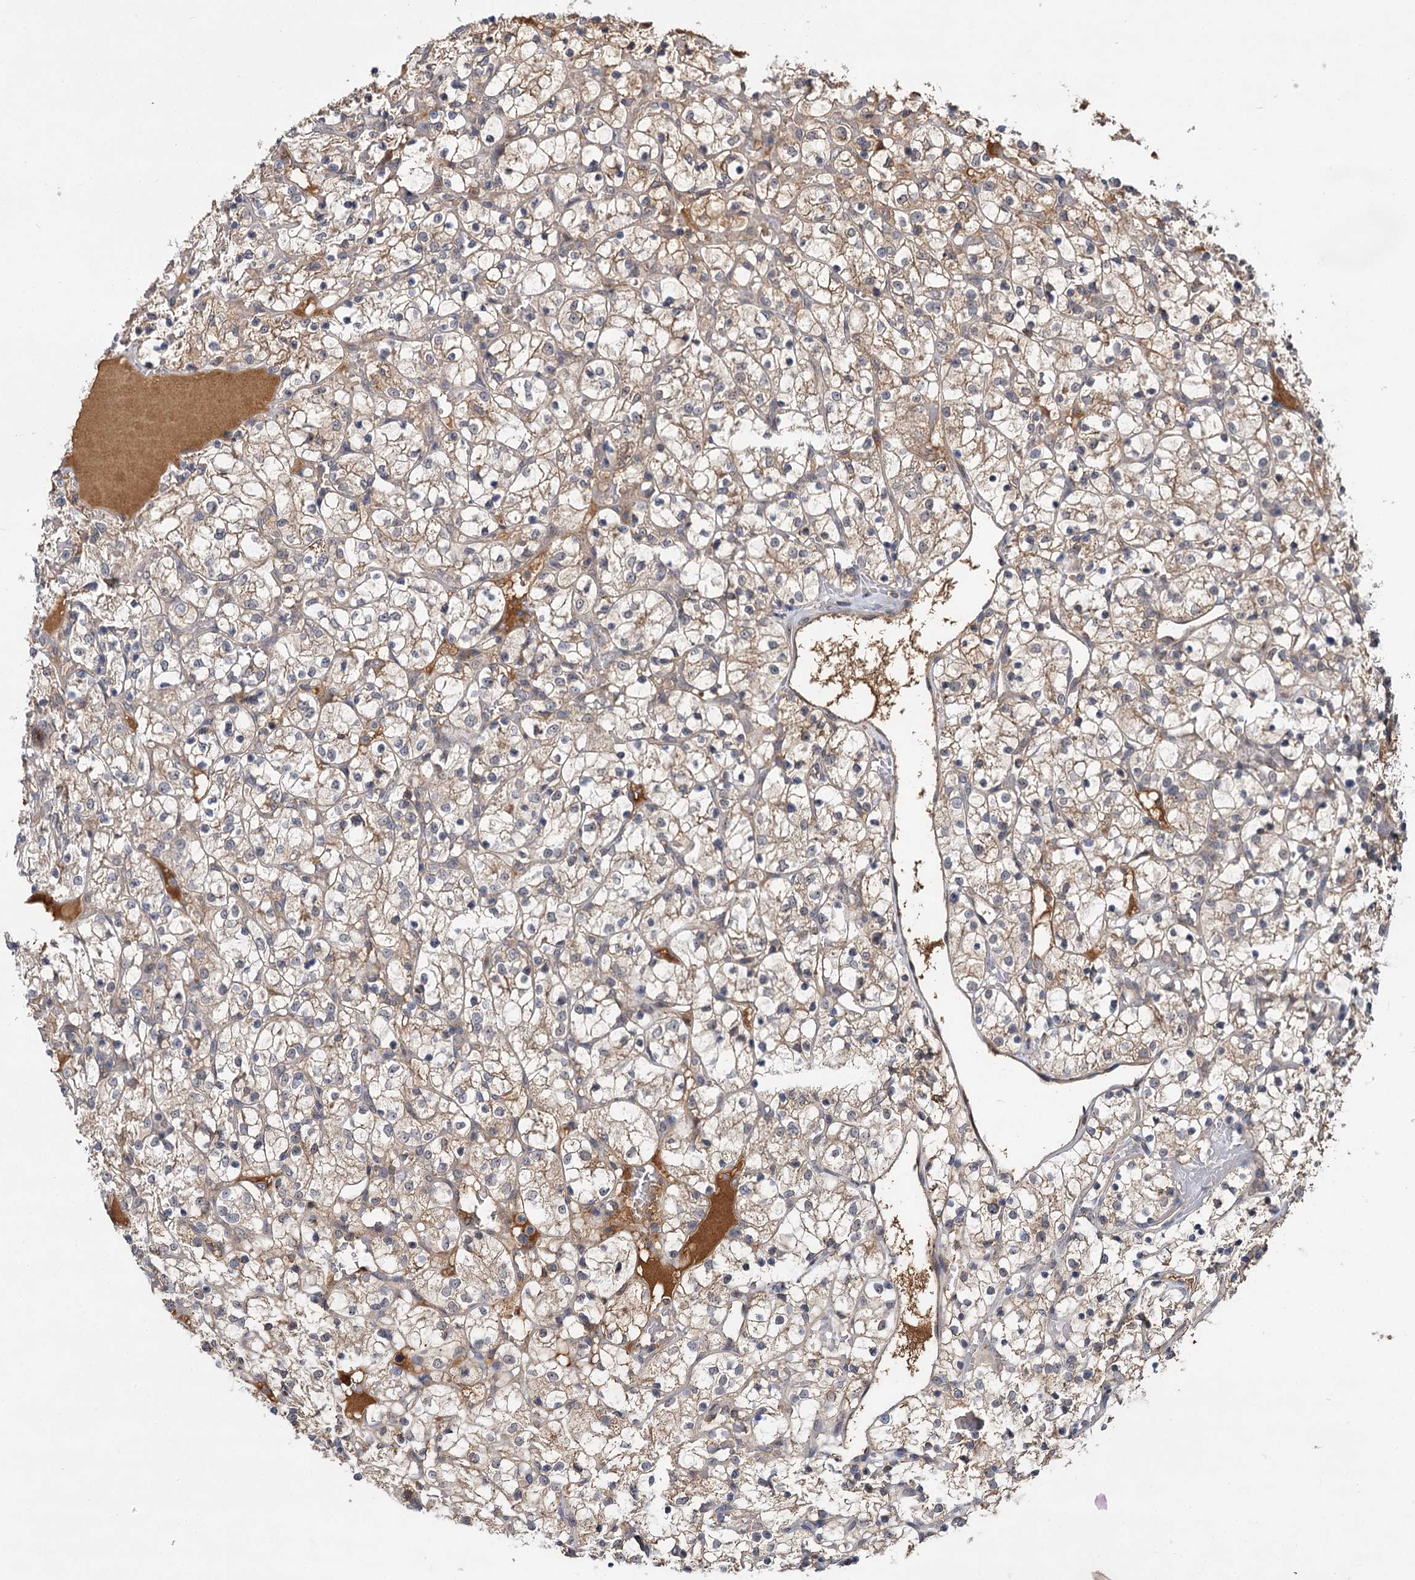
{"staining": {"intensity": "moderate", "quantity": "<25%", "location": "cytoplasmic/membranous"}, "tissue": "renal cancer", "cell_type": "Tumor cells", "image_type": "cancer", "snomed": [{"axis": "morphology", "description": "Adenocarcinoma, NOS"}, {"axis": "topography", "description": "Kidney"}], "caption": "Tumor cells exhibit moderate cytoplasmic/membranous positivity in approximately <25% of cells in renal cancer.", "gene": "MBD6", "patient": {"sex": "female", "age": 69}}